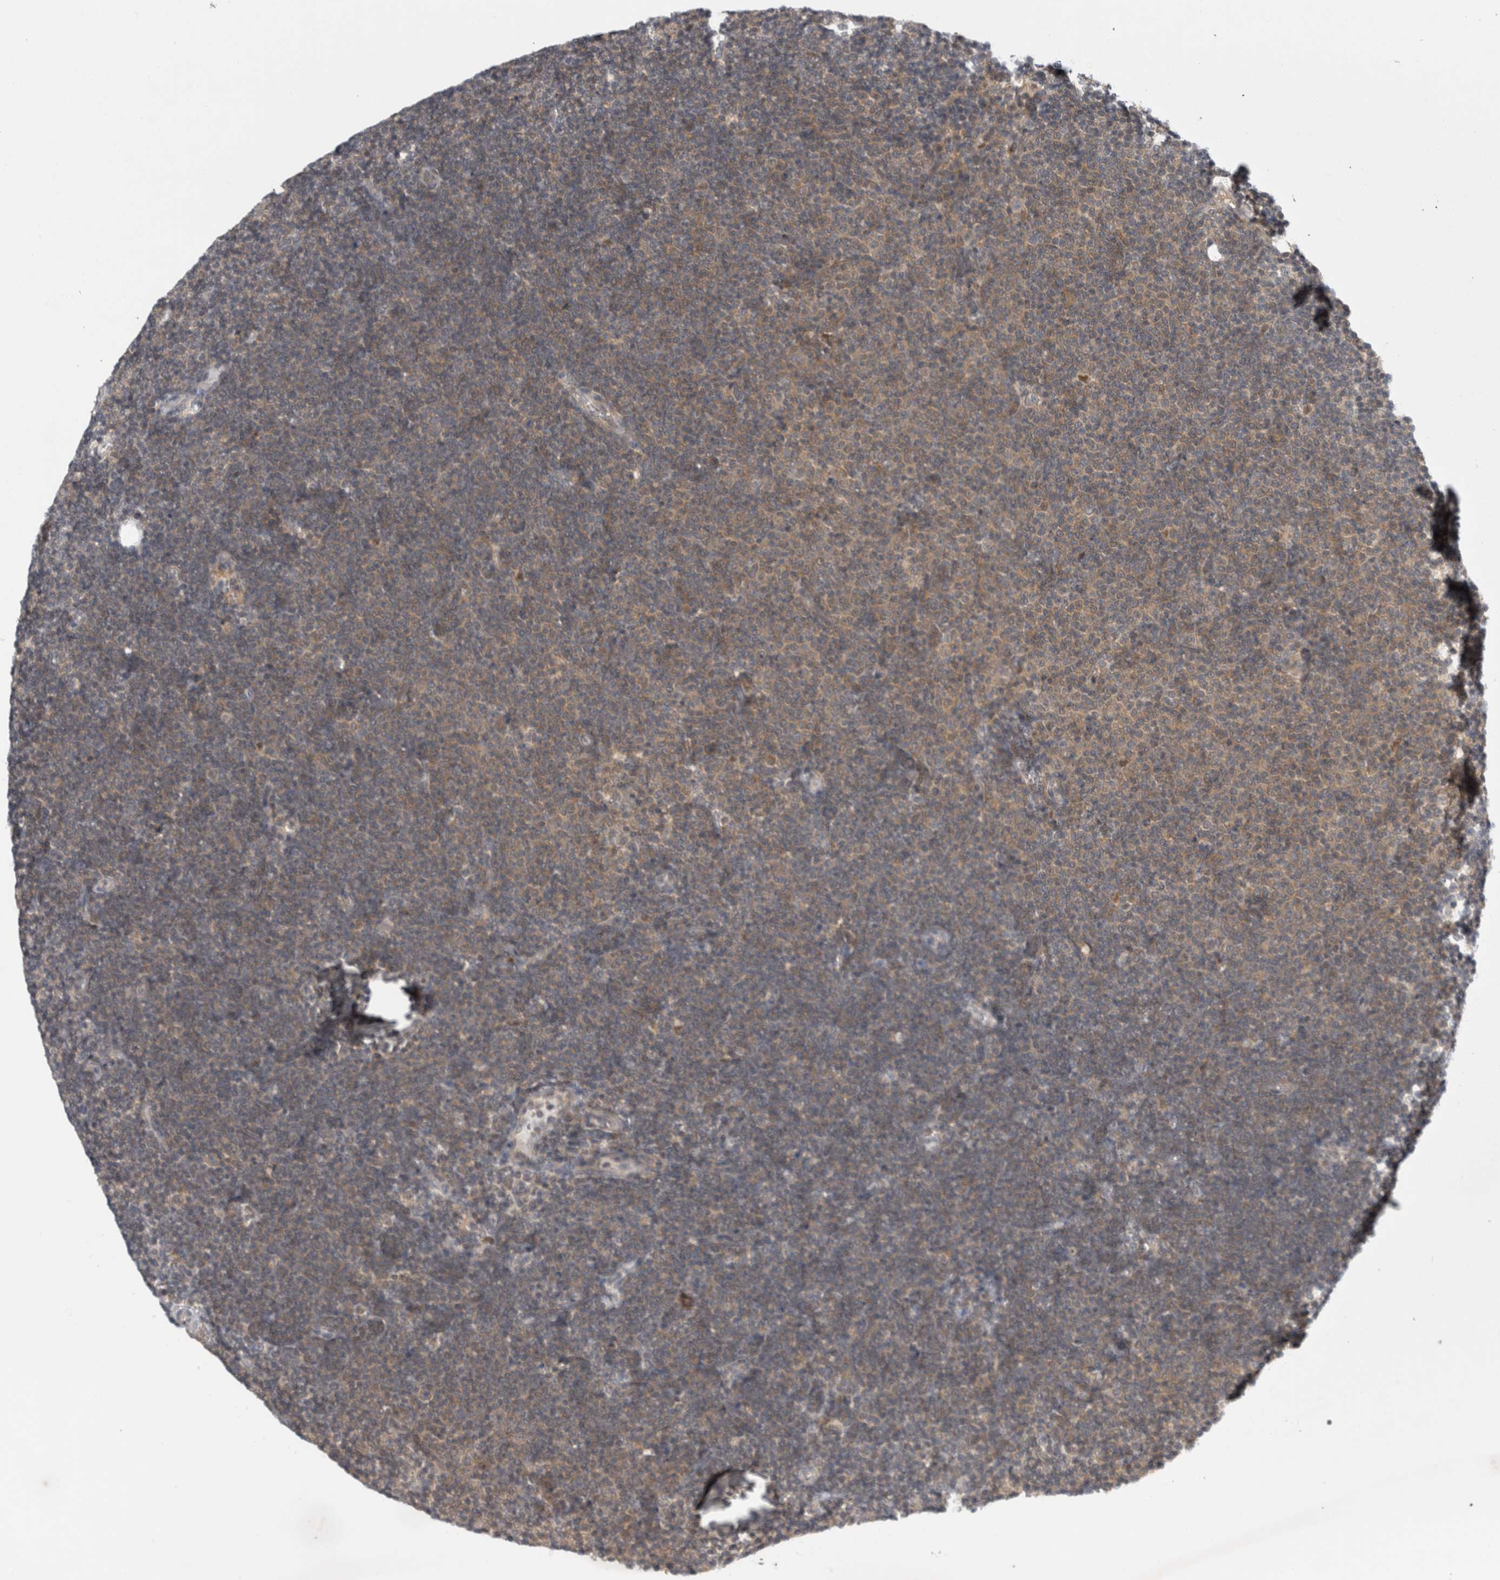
{"staining": {"intensity": "moderate", "quantity": ">75%", "location": "cytoplasmic/membranous"}, "tissue": "lymphoma", "cell_type": "Tumor cells", "image_type": "cancer", "snomed": [{"axis": "morphology", "description": "Malignant lymphoma, non-Hodgkin's type, Low grade"}, {"axis": "topography", "description": "Lymph node"}], "caption": "Immunohistochemistry (IHC) photomicrograph of human lymphoma stained for a protein (brown), which shows medium levels of moderate cytoplasmic/membranous expression in about >75% of tumor cells.", "gene": "PSMB2", "patient": {"sex": "female", "age": 53}}